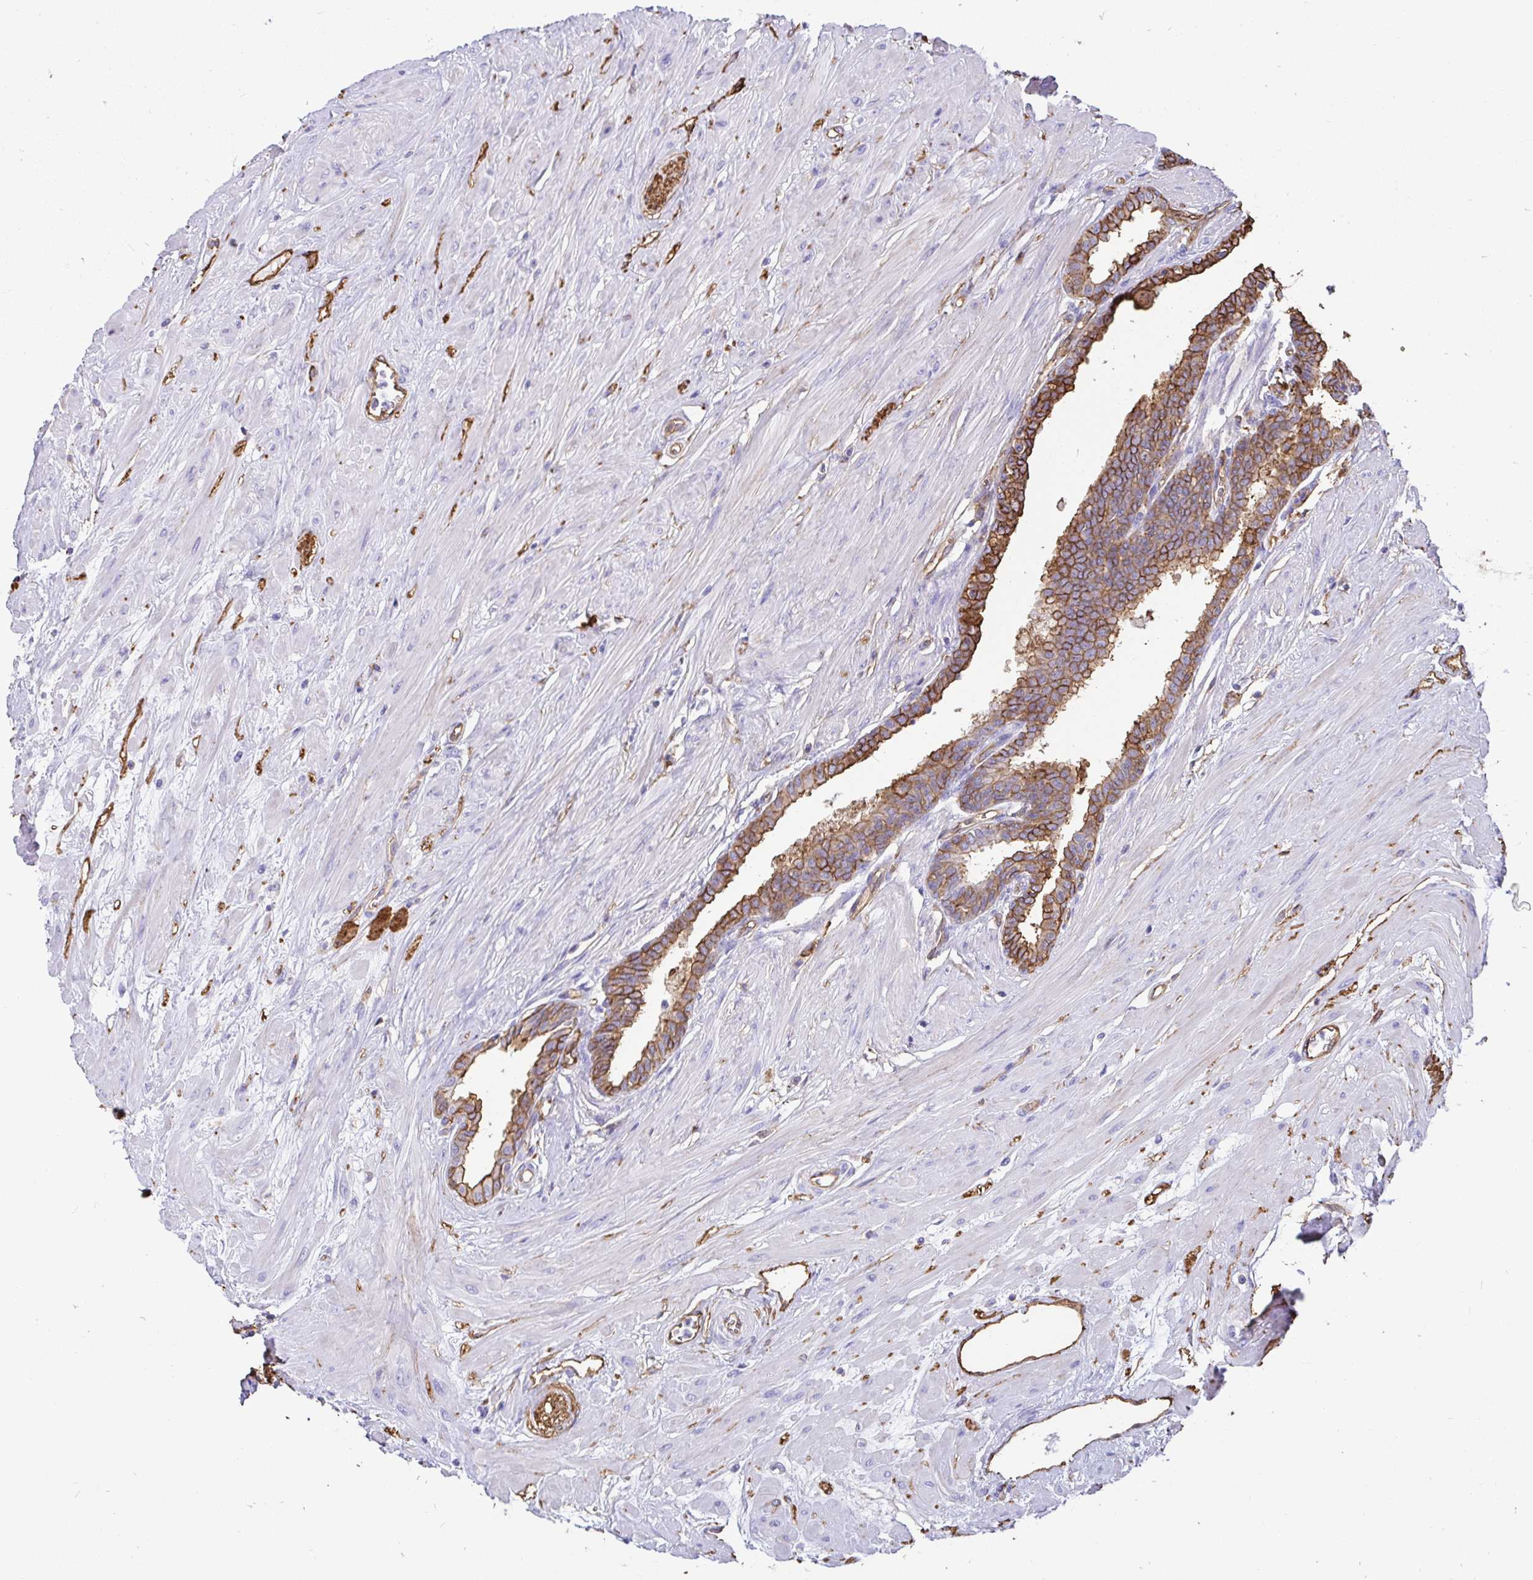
{"staining": {"intensity": "moderate", "quantity": ">75%", "location": "cytoplasmic/membranous"}, "tissue": "seminal vesicle", "cell_type": "Glandular cells", "image_type": "normal", "snomed": [{"axis": "morphology", "description": "Normal tissue, NOS"}, {"axis": "topography", "description": "Prostate"}, {"axis": "topography", "description": "Seminal veicle"}], "caption": "Immunohistochemical staining of normal seminal vesicle exhibits >75% levels of moderate cytoplasmic/membranous protein expression in about >75% of glandular cells. (Stains: DAB (3,3'-diaminobenzidine) in brown, nuclei in blue, Microscopy: brightfield microscopy at high magnification).", "gene": "ANXA2", "patient": {"sex": "male", "age": 60}}